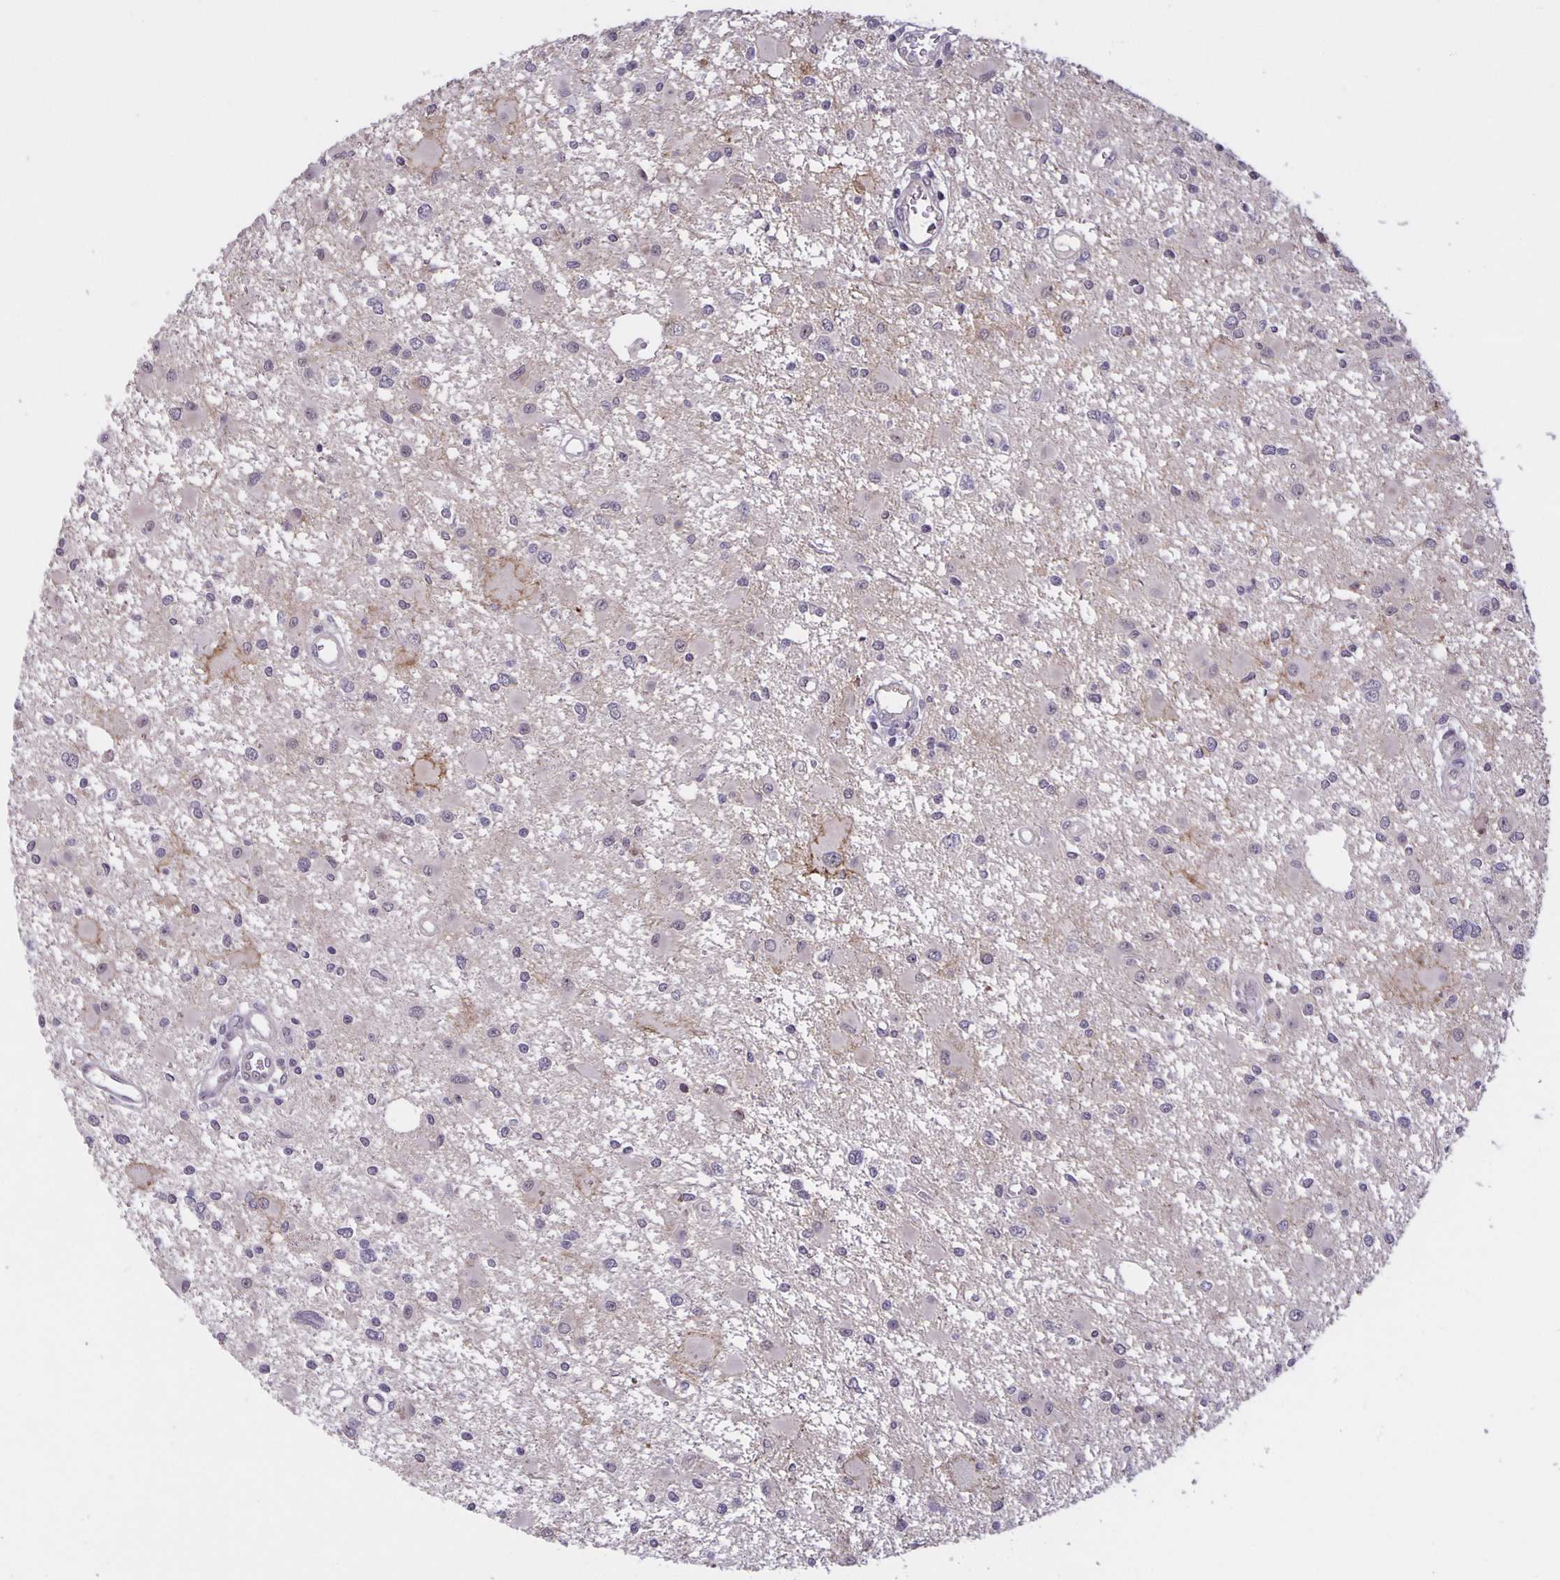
{"staining": {"intensity": "negative", "quantity": "none", "location": "none"}, "tissue": "glioma", "cell_type": "Tumor cells", "image_type": "cancer", "snomed": [{"axis": "morphology", "description": "Glioma, malignant, High grade"}, {"axis": "topography", "description": "Brain"}], "caption": "Micrograph shows no significant protein staining in tumor cells of malignant glioma (high-grade).", "gene": "ARVCF", "patient": {"sex": "male", "age": 54}}